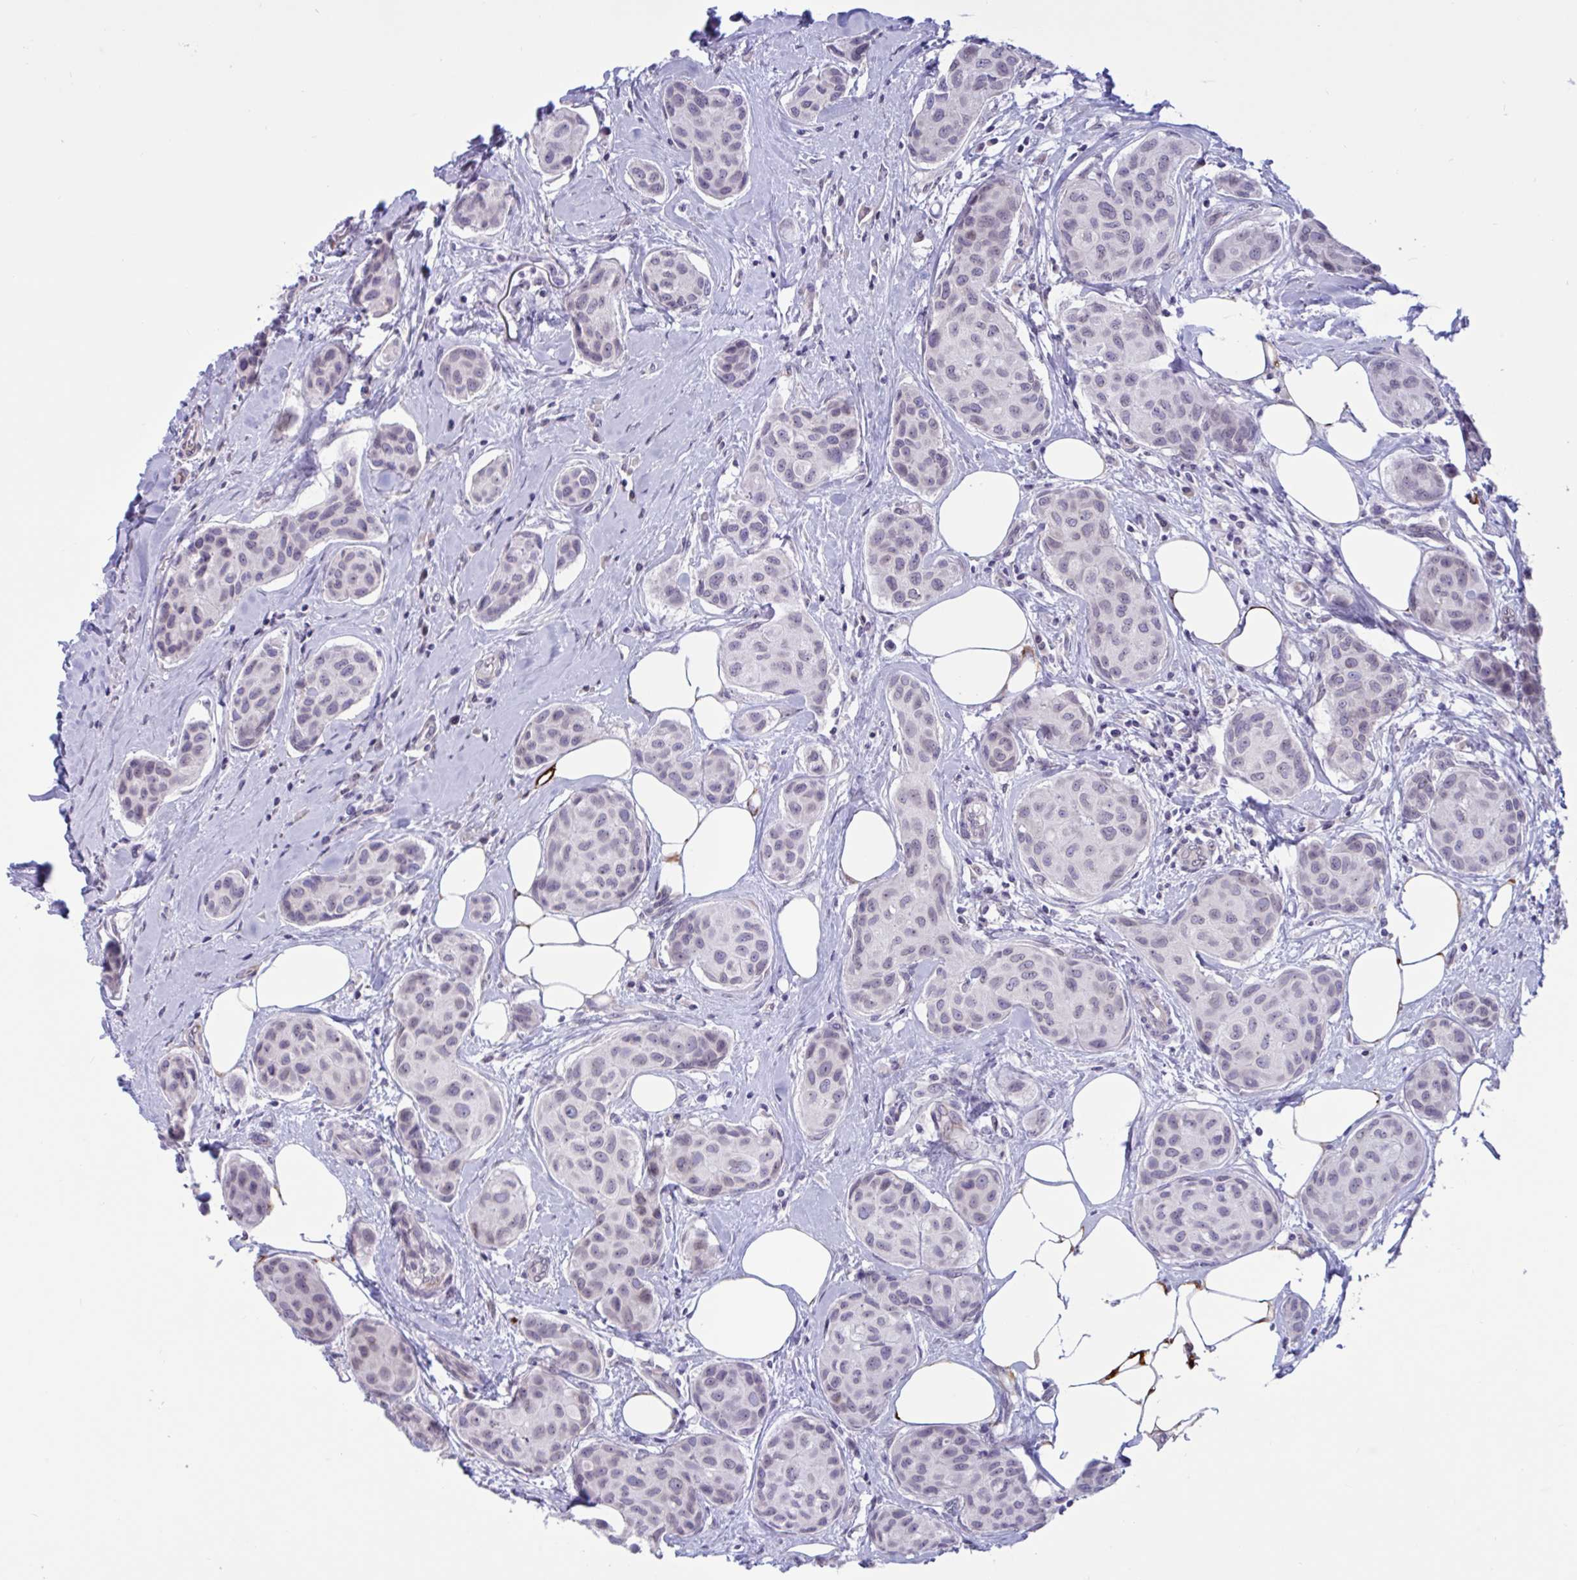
{"staining": {"intensity": "weak", "quantity": "<25%", "location": "nuclear"}, "tissue": "breast cancer", "cell_type": "Tumor cells", "image_type": "cancer", "snomed": [{"axis": "morphology", "description": "Duct carcinoma"}, {"axis": "topography", "description": "Breast"}, {"axis": "topography", "description": "Lymph node"}], "caption": "Breast cancer (invasive ductal carcinoma) was stained to show a protein in brown. There is no significant expression in tumor cells.", "gene": "DOCK11", "patient": {"sex": "female", "age": 80}}